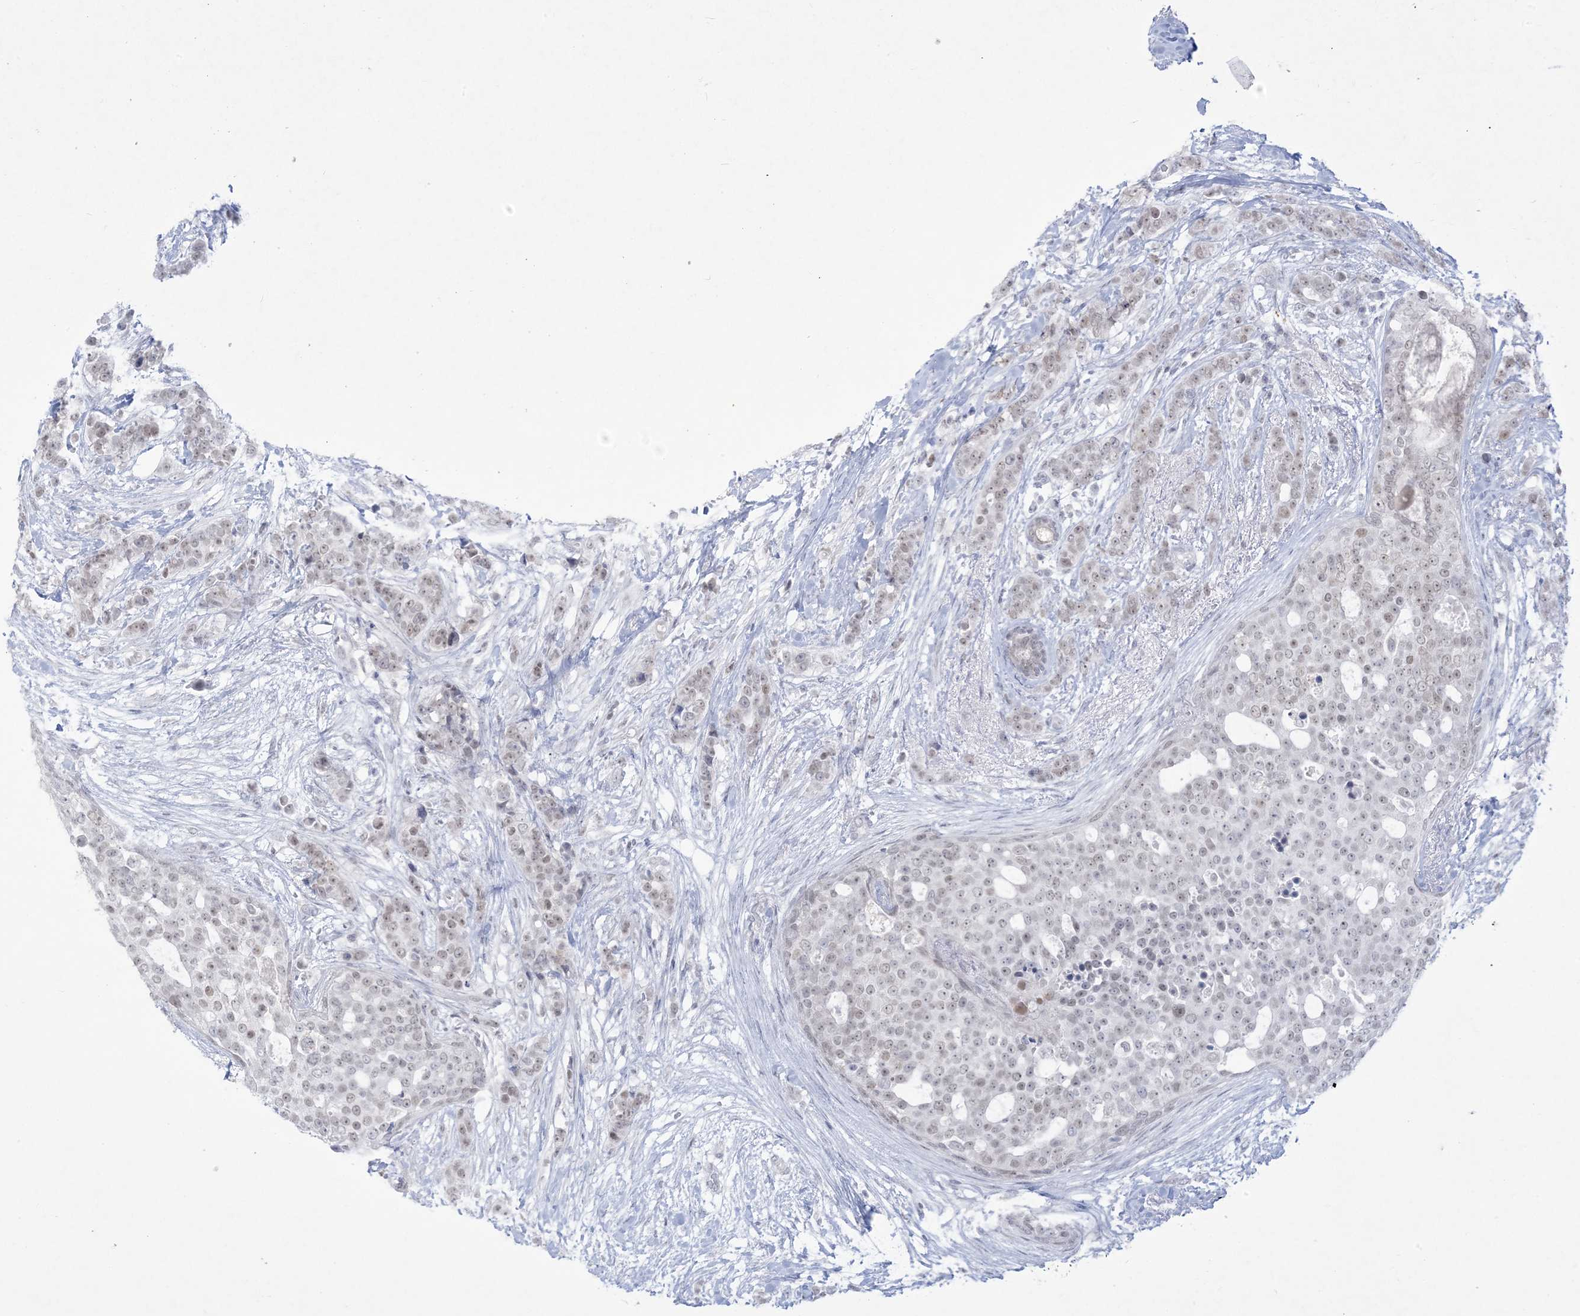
{"staining": {"intensity": "weak", "quantity": "25%-75%", "location": "nuclear"}, "tissue": "breast cancer", "cell_type": "Tumor cells", "image_type": "cancer", "snomed": [{"axis": "morphology", "description": "Lobular carcinoma"}, {"axis": "topography", "description": "Breast"}], "caption": "Weak nuclear protein positivity is present in about 25%-75% of tumor cells in breast cancer.", "gene": "HOMEZ", "patient": {"sex": "female", "age": 51}}